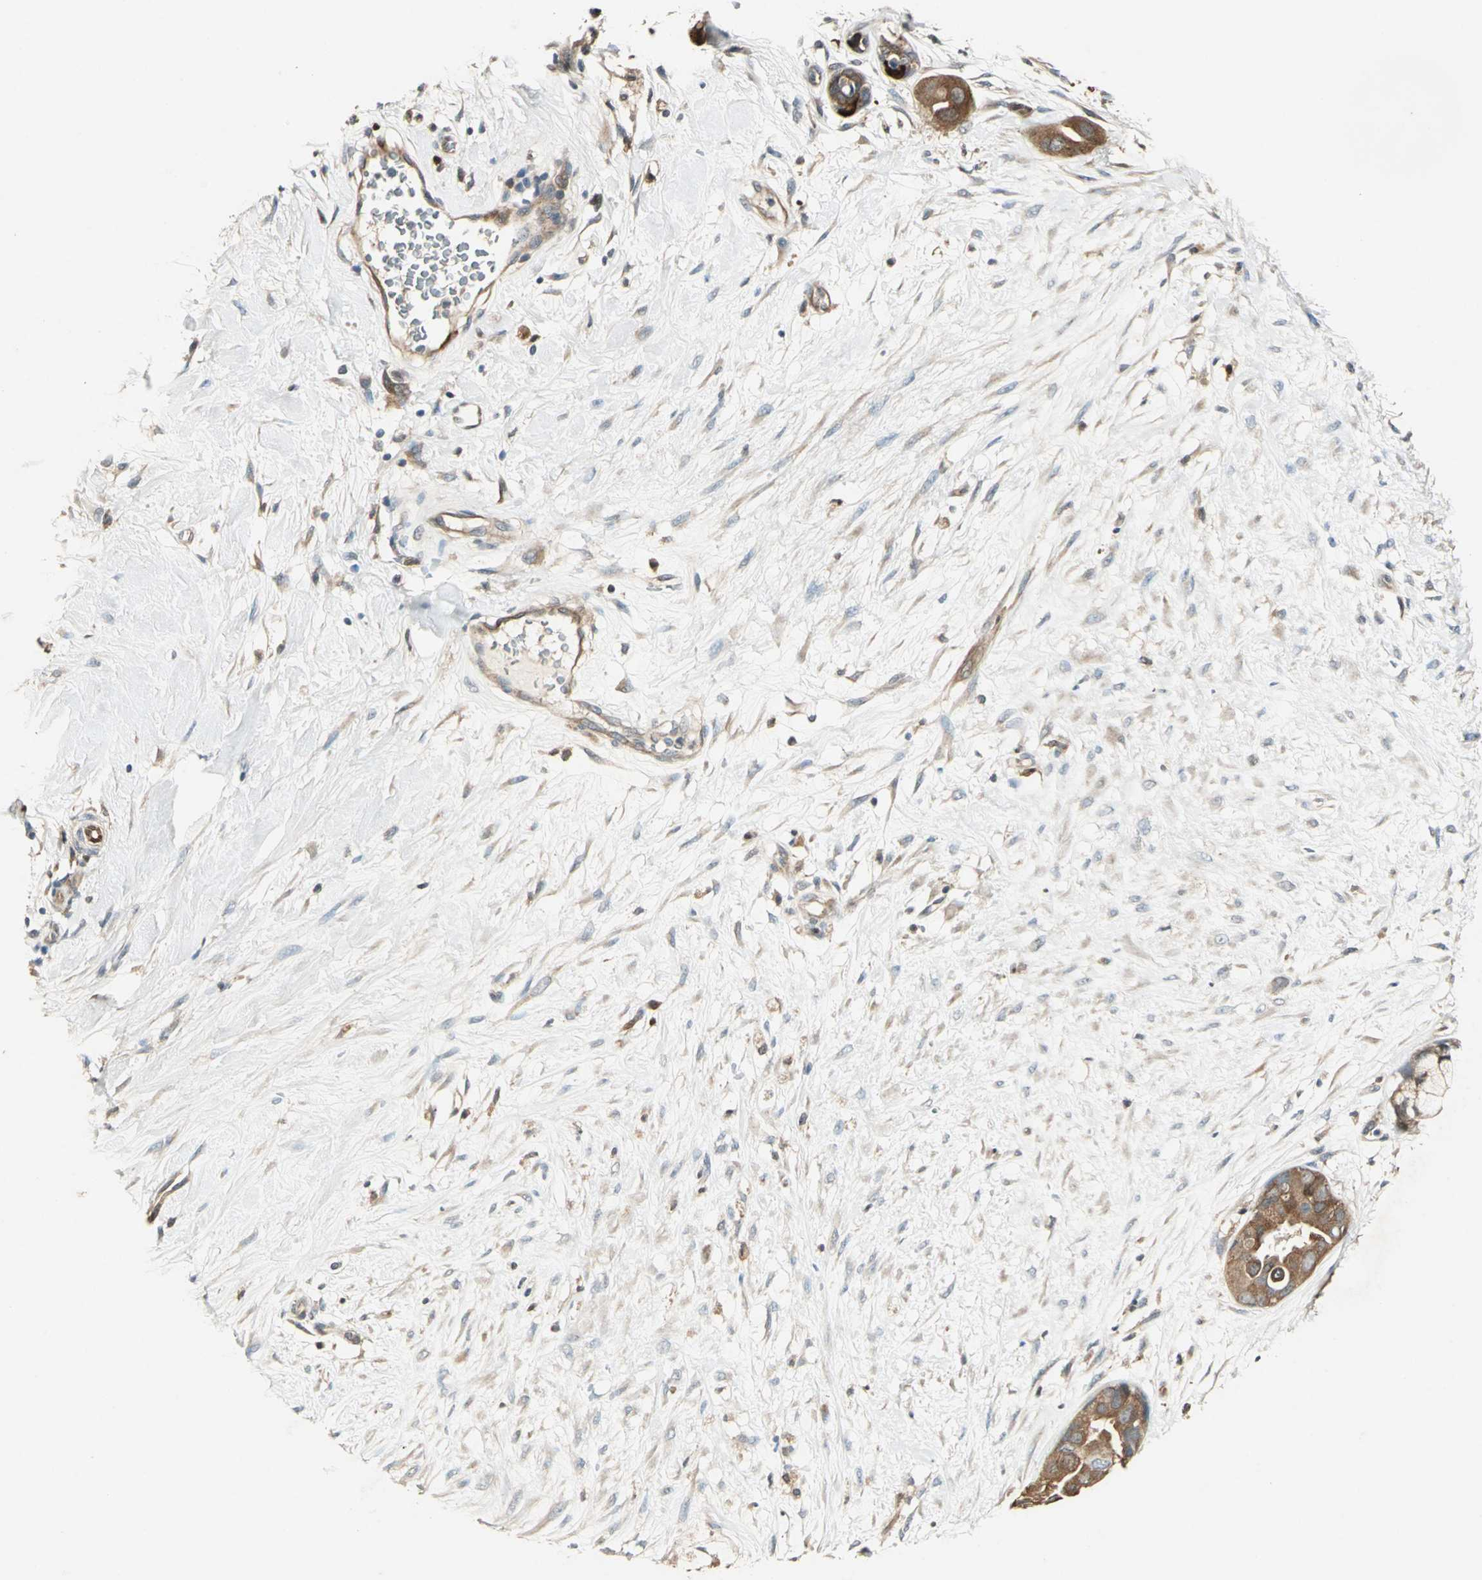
{"staining": {"intensity": "moderate", "quantity": ">75%", "location": "cytoplasmic/membranous"}, "tissue": "breast cancer", "cell_type": "Tumor cells", "image_type": "cancer", "snomed": [{"axis": "morphology", "description": "Duct carcinoma"}, {"axis": "topography", "description": "Breast"}], "caption": "This is an image of immunohistochemistry staining of invasive ductal carcinoma (breast), which shows moderate staining in the cytoplasmic/membranous of tumor cells.", "gene": "RRM2B", "patient": {"sex": "female", "age": 40}}